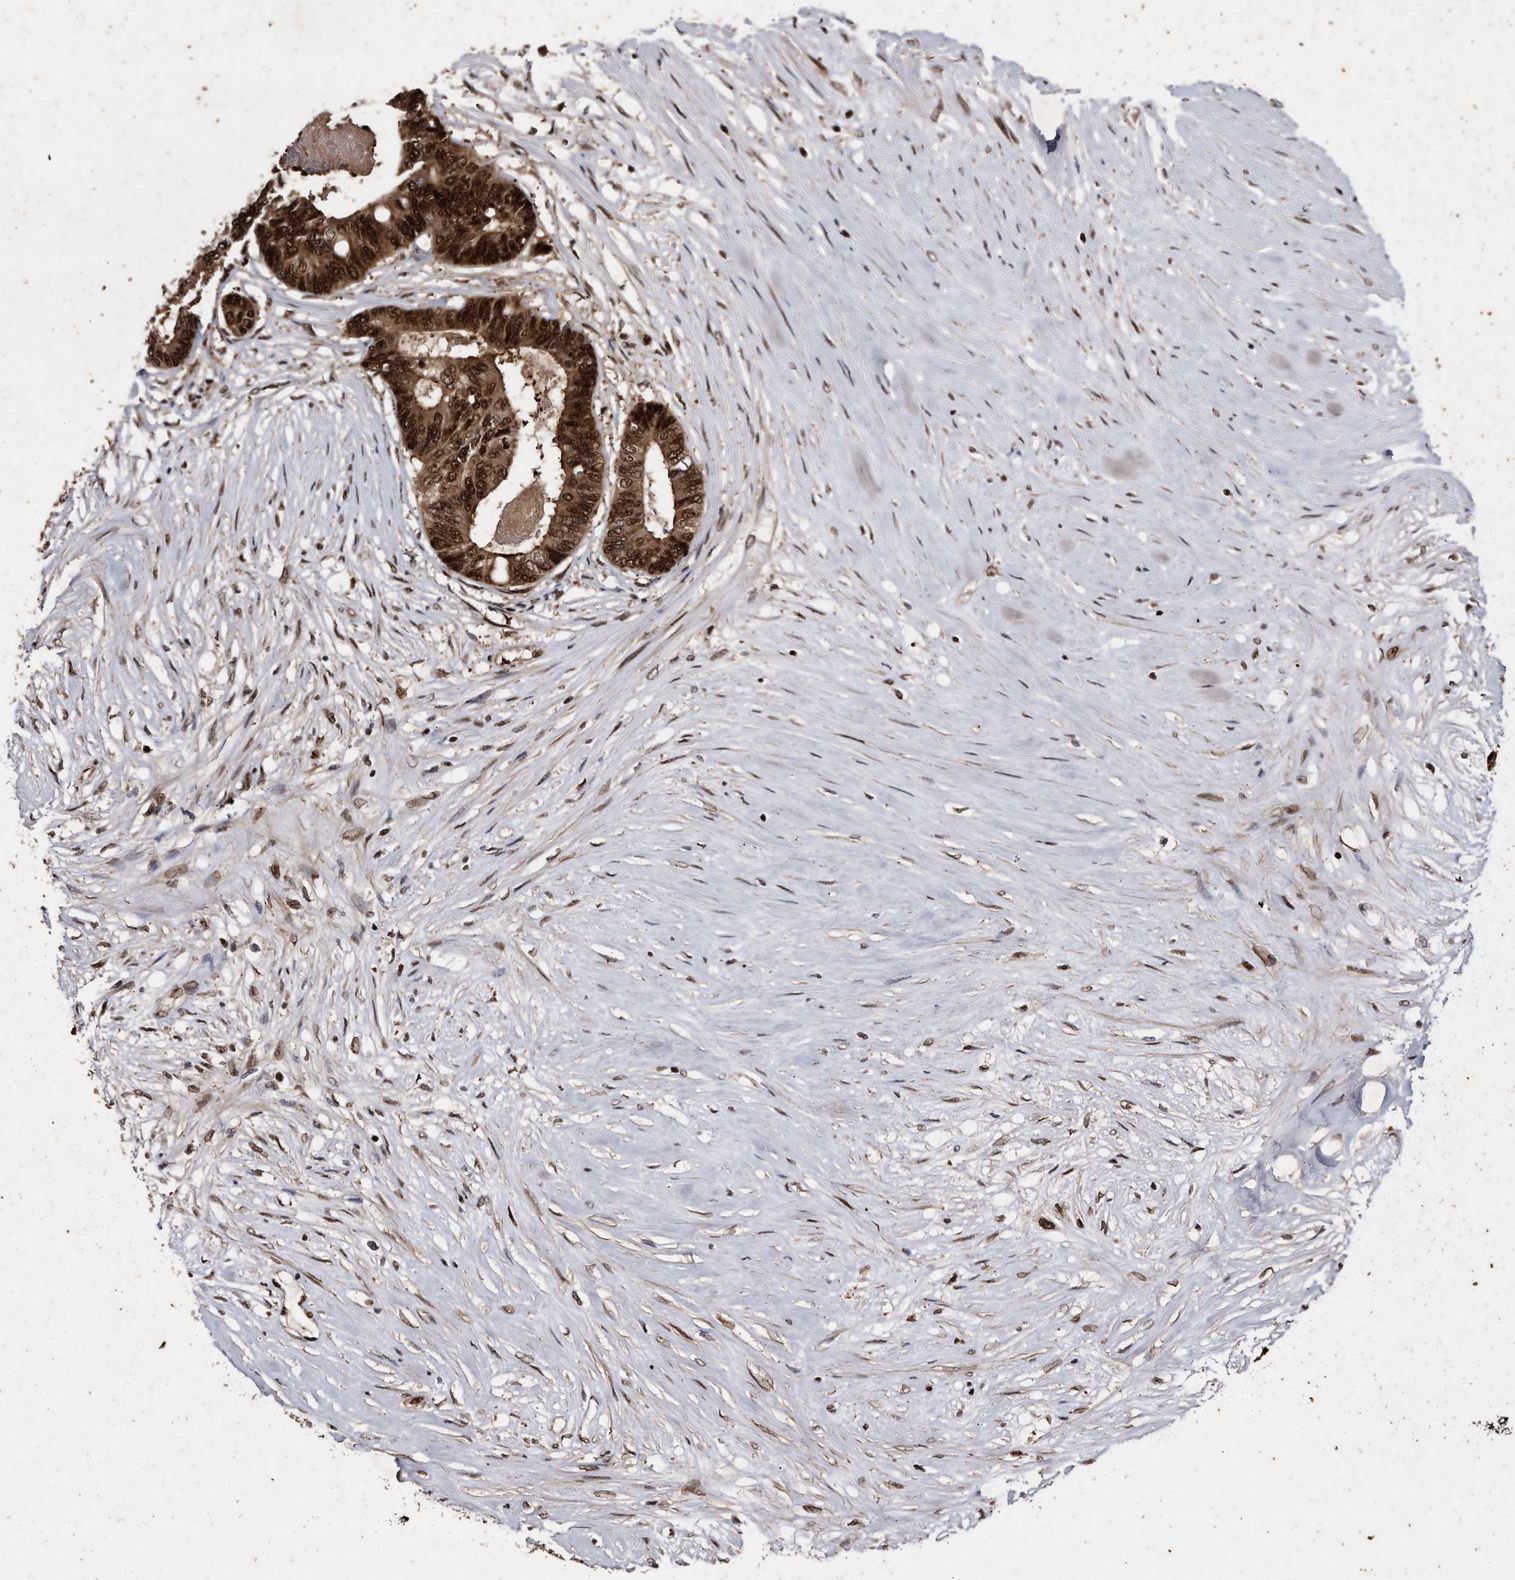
{"staining": {"intensity": "strong", "quantity": ">75%", "location": "cytoplasmic/membranous,nuclear"}, "tissue": "colorectal cancer", "cell_type": "Tumor cells", "image_type": "cancer", "snomed": [{"axis": "morphology", "description": "Adenocarcinoma, NOS"}, {"axis": "topography", "description": "Rectum"}], "caption": "Immunohistochemical staining of human colorectal cancer (adenocarcinoma) exhibits high levels of strong cytoplasmic/membranous and nuclear staining in about >75% of tumor cells.", "gene": "RAD23B", "patient": {"sex": "male", "age": 63}}